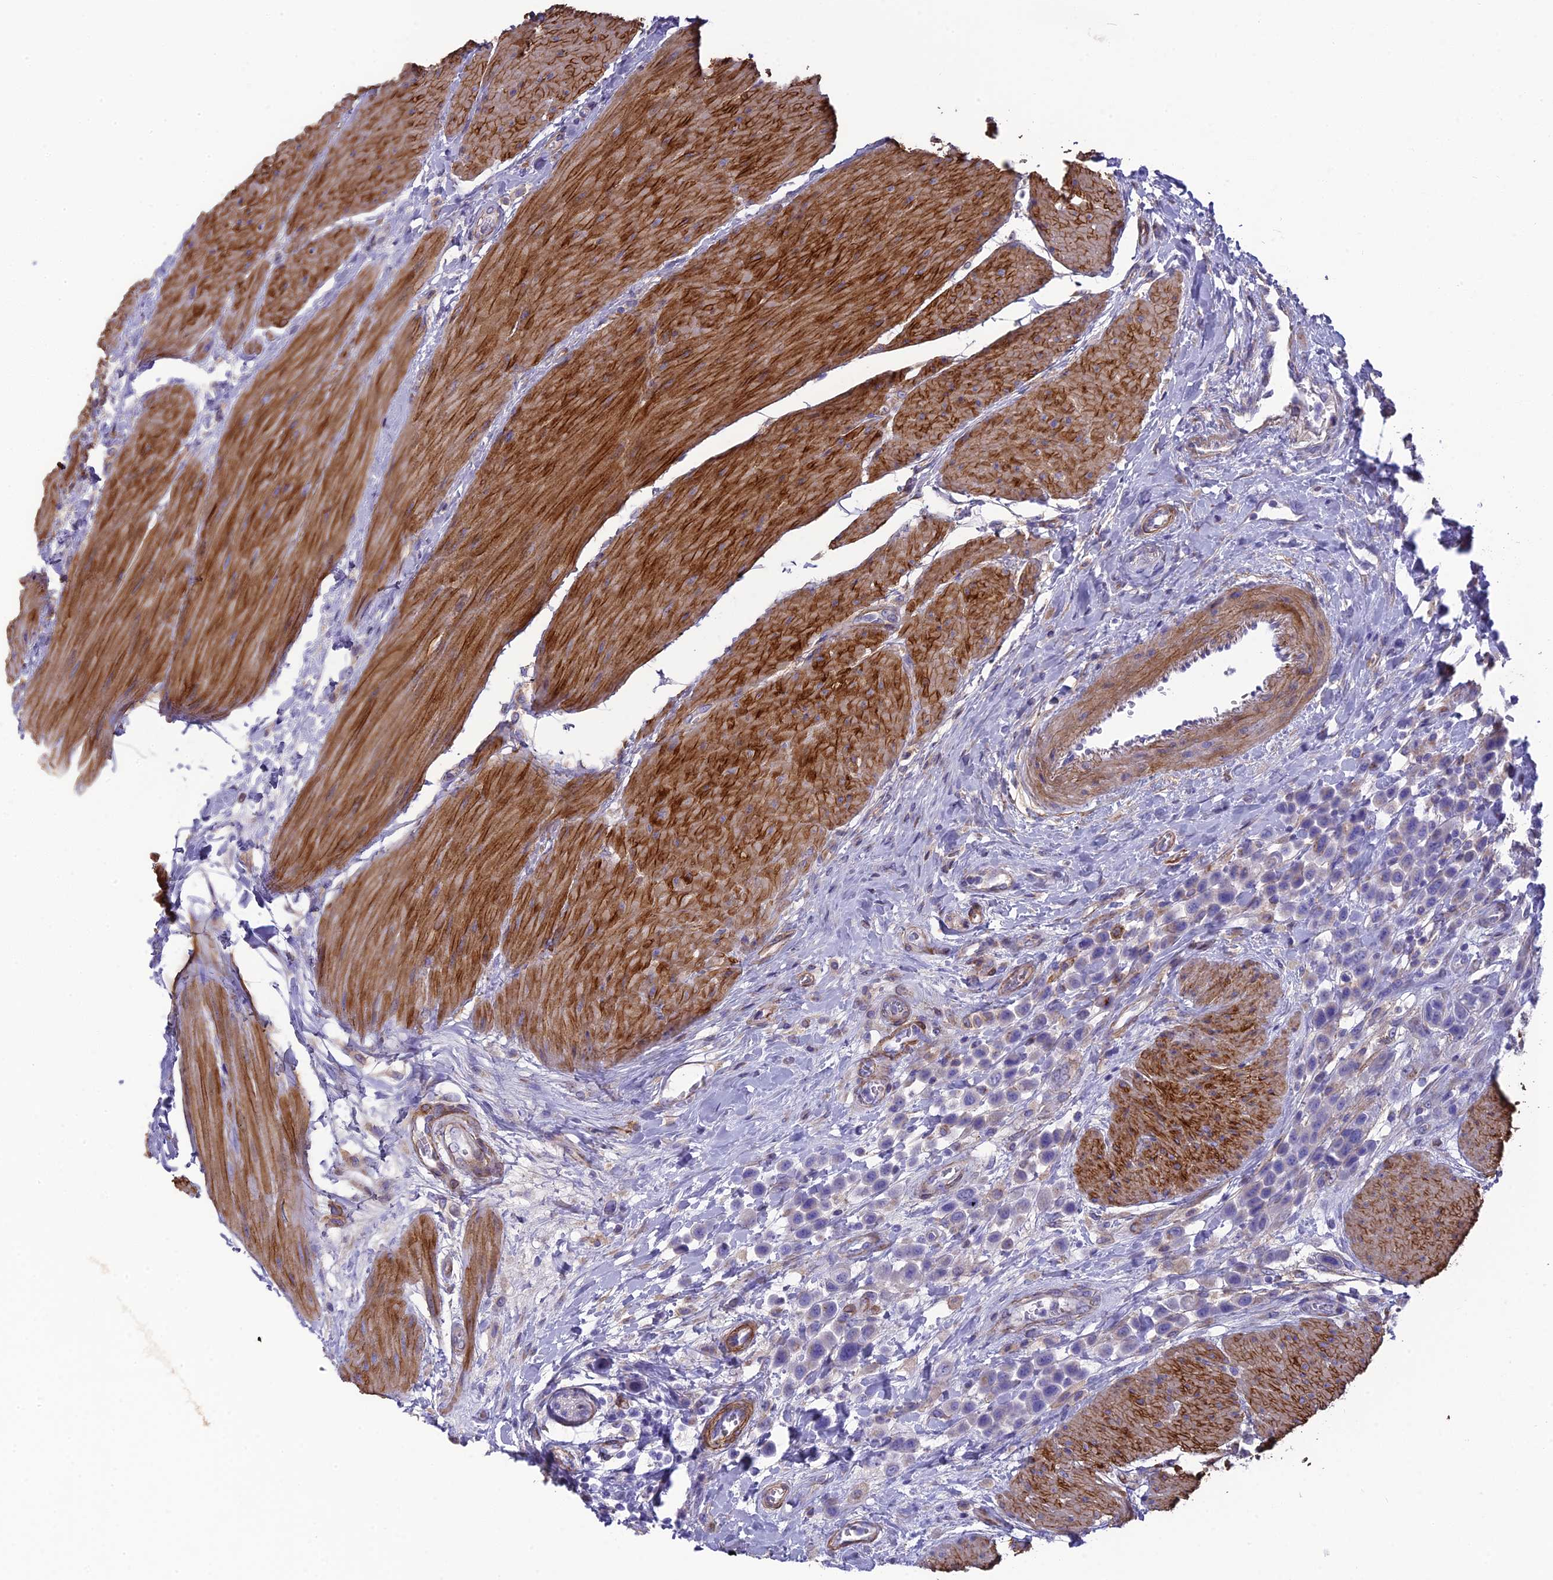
{"staining": {"intensity": "weak", "quantity": "<25%", "location": "cytoplasmic/membranous"}, "tissue": "urothelial cancer", "cell_type": "Tumor cells", "image_type": "cancer", "snomed": [{"axis": "morphology", "description": "Urothelial carcinoma, High grade"}, {"axis": "topography", "description": "Urinary bladder"}], "caption": "Immunohistochemistry photomicrograph of human urothelial cancer stained for a protein (brown), which shows no expression in tumor cells.", "gene": "TNS1", "patient": {"sex": "male", "age": 50}}